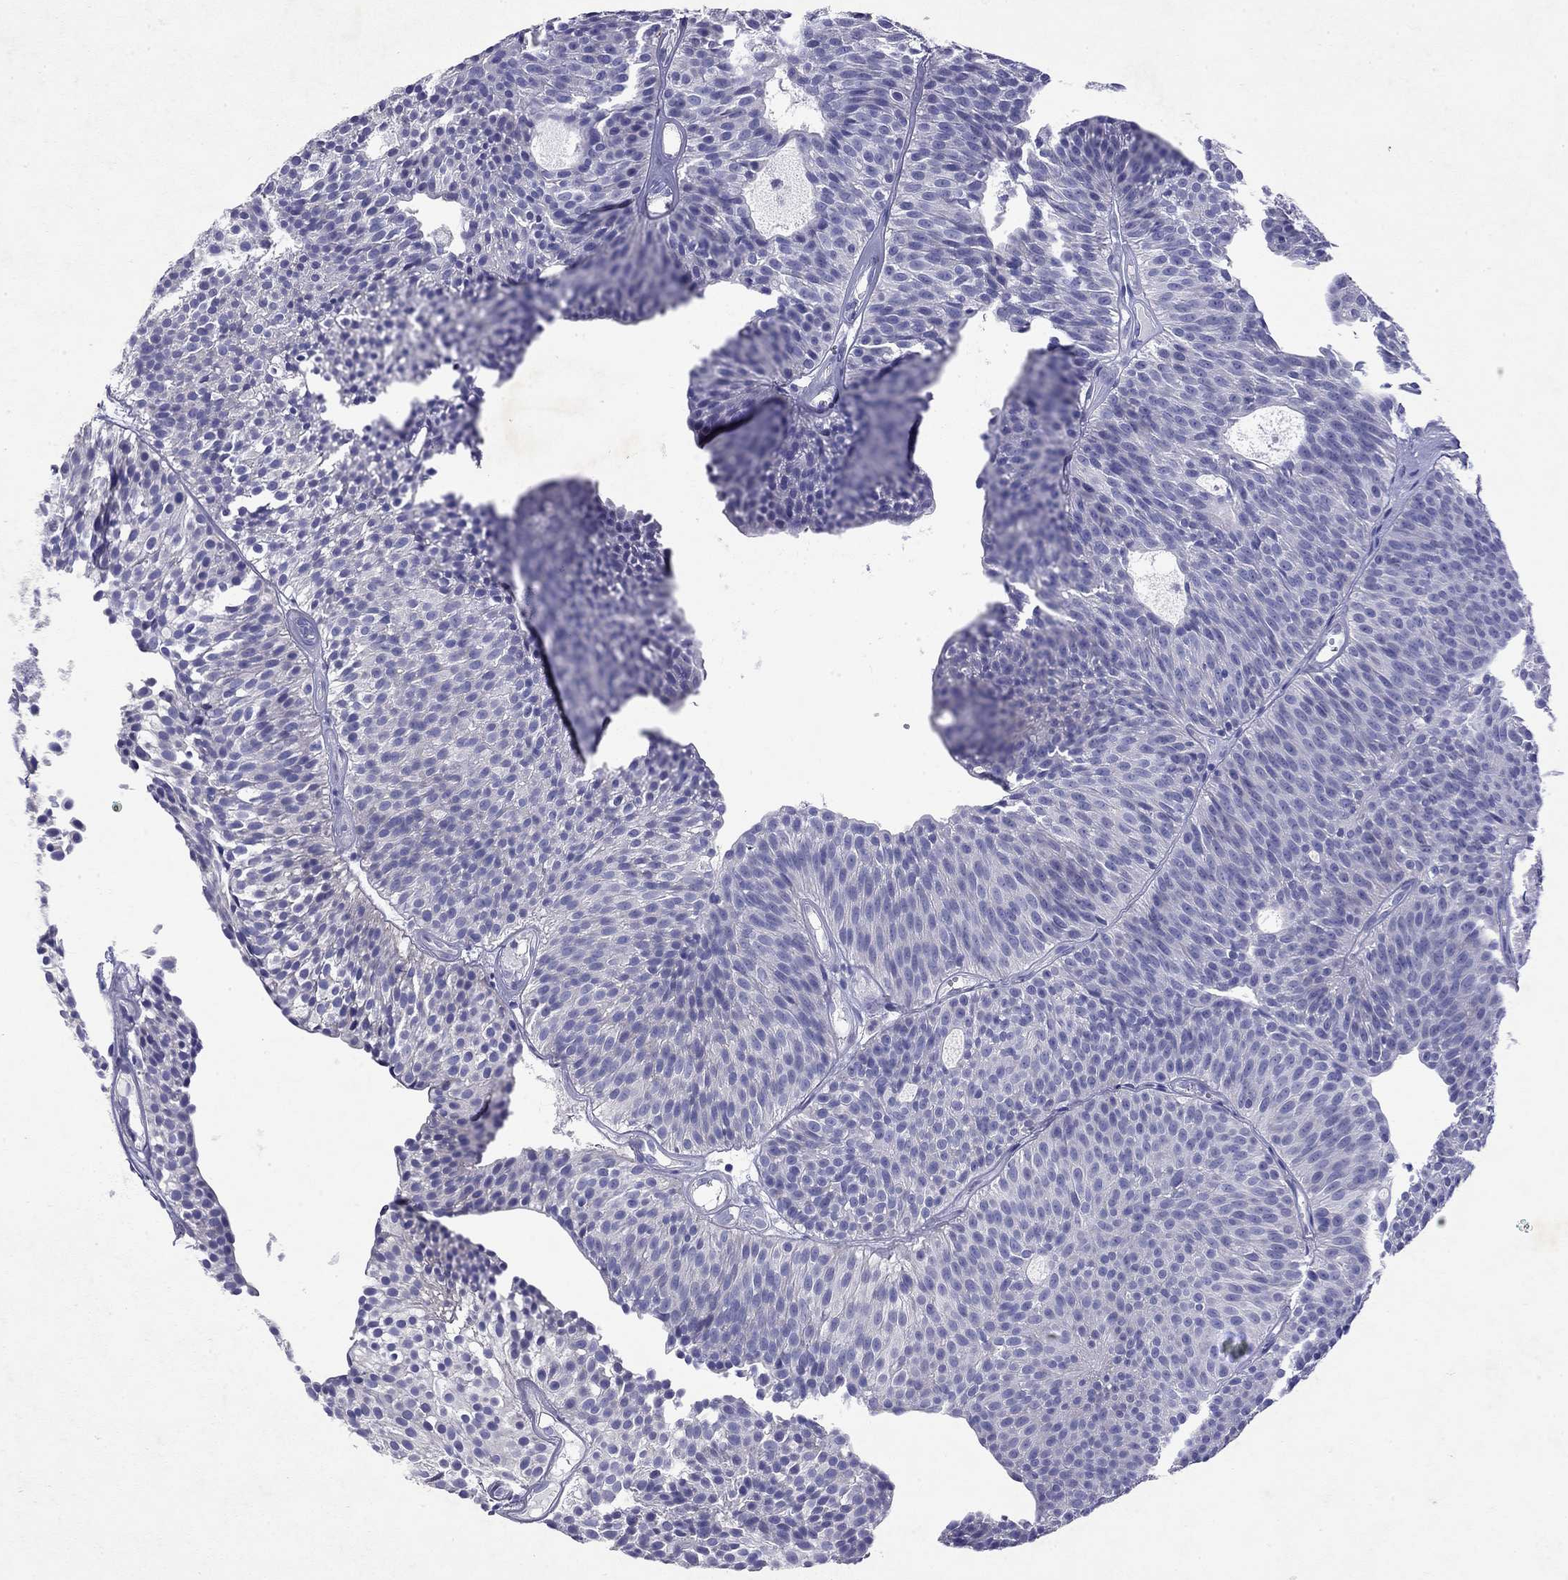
{"staining": {"intensity": "negative", "quantity": "none", "location": "none"}, "tissue": "urothelial cancer", "cell_type": "Tumor cells", "image_type": "cancer", "snomed": [{"axis": "morphology", "description": "Urothelial carcinoma, Low grade"}, {"axis": "topography", "description": "Urinary bladder"}], "caption": "Immunohistochemistry photomicrograph of human urothelial cancer stained for a protein (brown), which demonstrates no expression in tumor cells. Brightfield microscopy of immunohistochemistry (IHC) stained with DAB (brown) and hematoxylin (blue), captured at high magnification.", "gene": "GNAT3", "patient": {"sex": "male", "age": 63}}